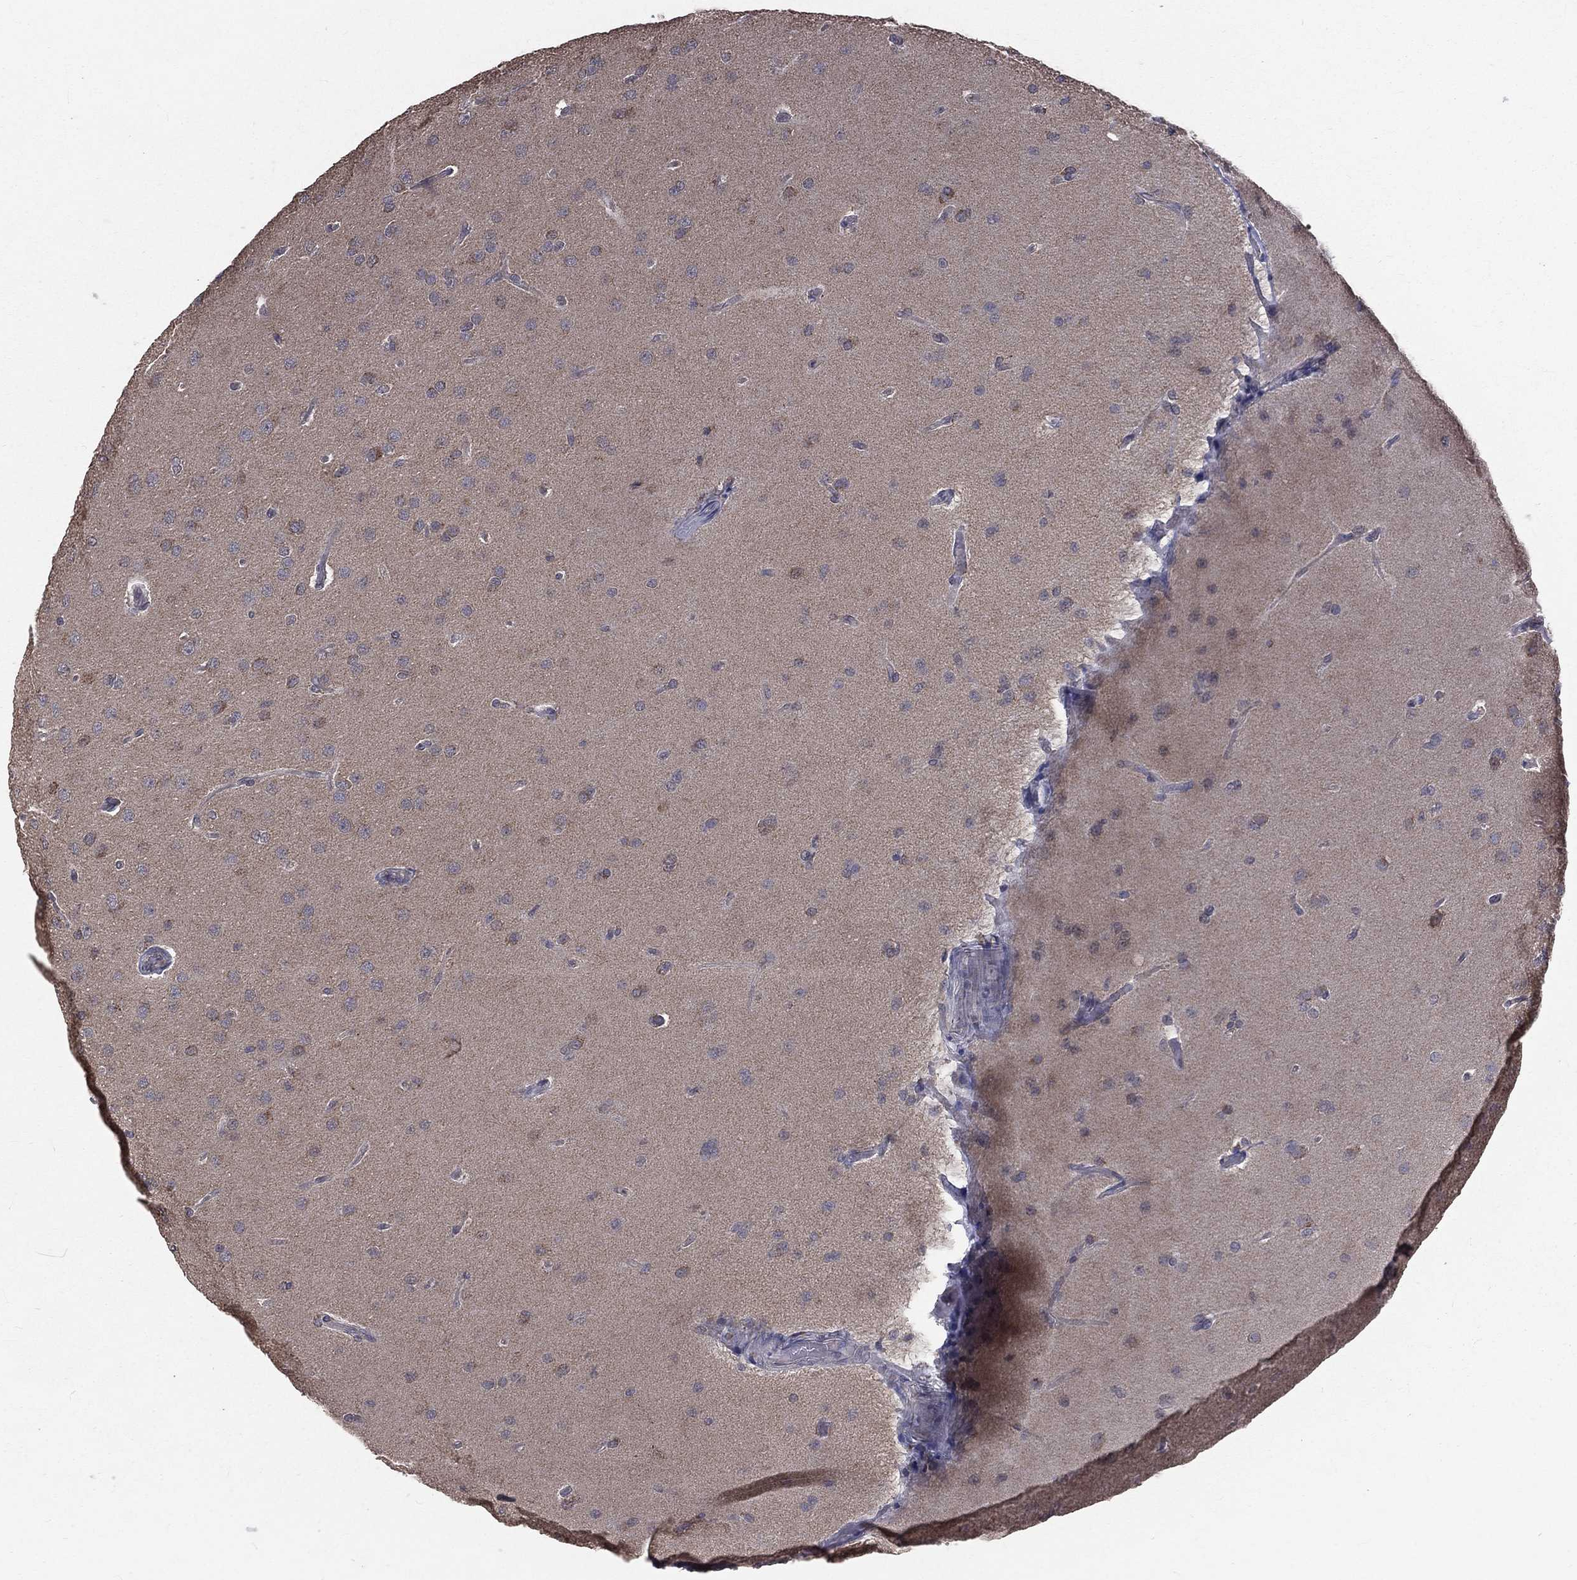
{"staining": {"intensity": "negative", "quantity": "none", "location": "none"}, "tissue": "glioma", "cell_type": "Tumor cells", "image_type": "cancer", "snomed": [{"axis": "morphology", "description": "Glioma, malignant, Low grade"}, {"axis": "topography", "description": "Brain"}], "caption": "Immunohistochemical staining of human glioma reveals no significant positivity in tumor cells. The staining was performed using DAB (3,3'-diaminobenzidine) to visualize the protein expression in brown, while the nuclei were stained in blue with hematoxylin (Magnification: 20x).", "gene": "MRPL46", "patient": {"sex": "female", "age": 32}}